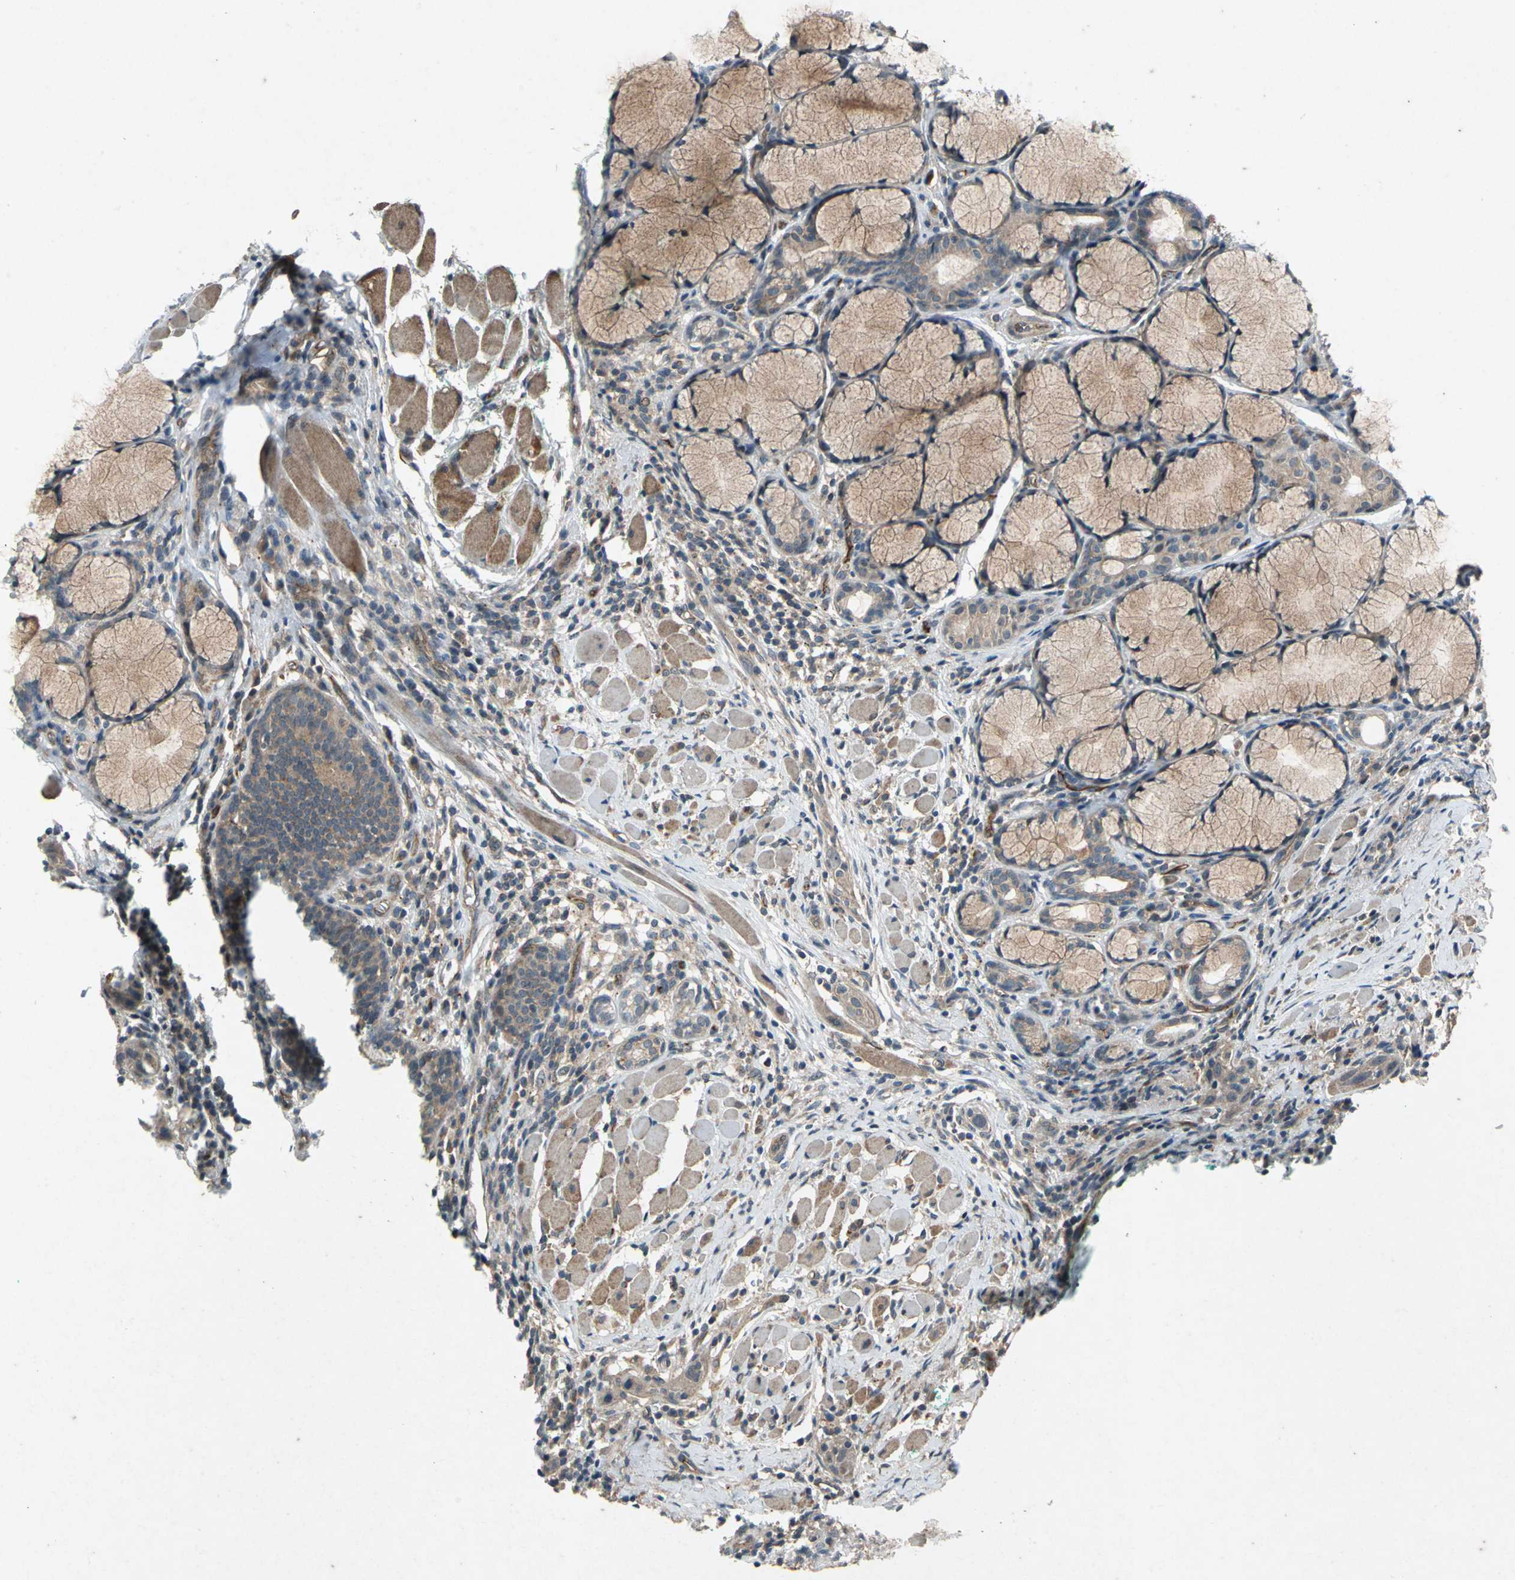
{"staining": {"intensity": "weak", "quantity": ">75%", "location": "cytoplasmic/membranous"}, "tissue": "head and neck cancer", "cell_type": "Tumor cells", "image_type": "cancer", "snomed": [{"axis": "morphology", "description": "Squamous cell carcinoma, NOS"}, {"axis": "topography", "description": "Oral tissue"}, {"axis": "topography", "description": "Head-Neck"}], "caption": "High-magnification brightfield microscopy of head and neck squamous cell carcinoma stained with DAB (3,3'-diaminobenzidine) (brown) and counterstained with hematoxylin (blue). tumor cells exhibit weak cytoplasmic/membranous staining is identified in about>75% of cells.", "gene": "EMCN", "patient": {"sex": "female", "age": 50}}